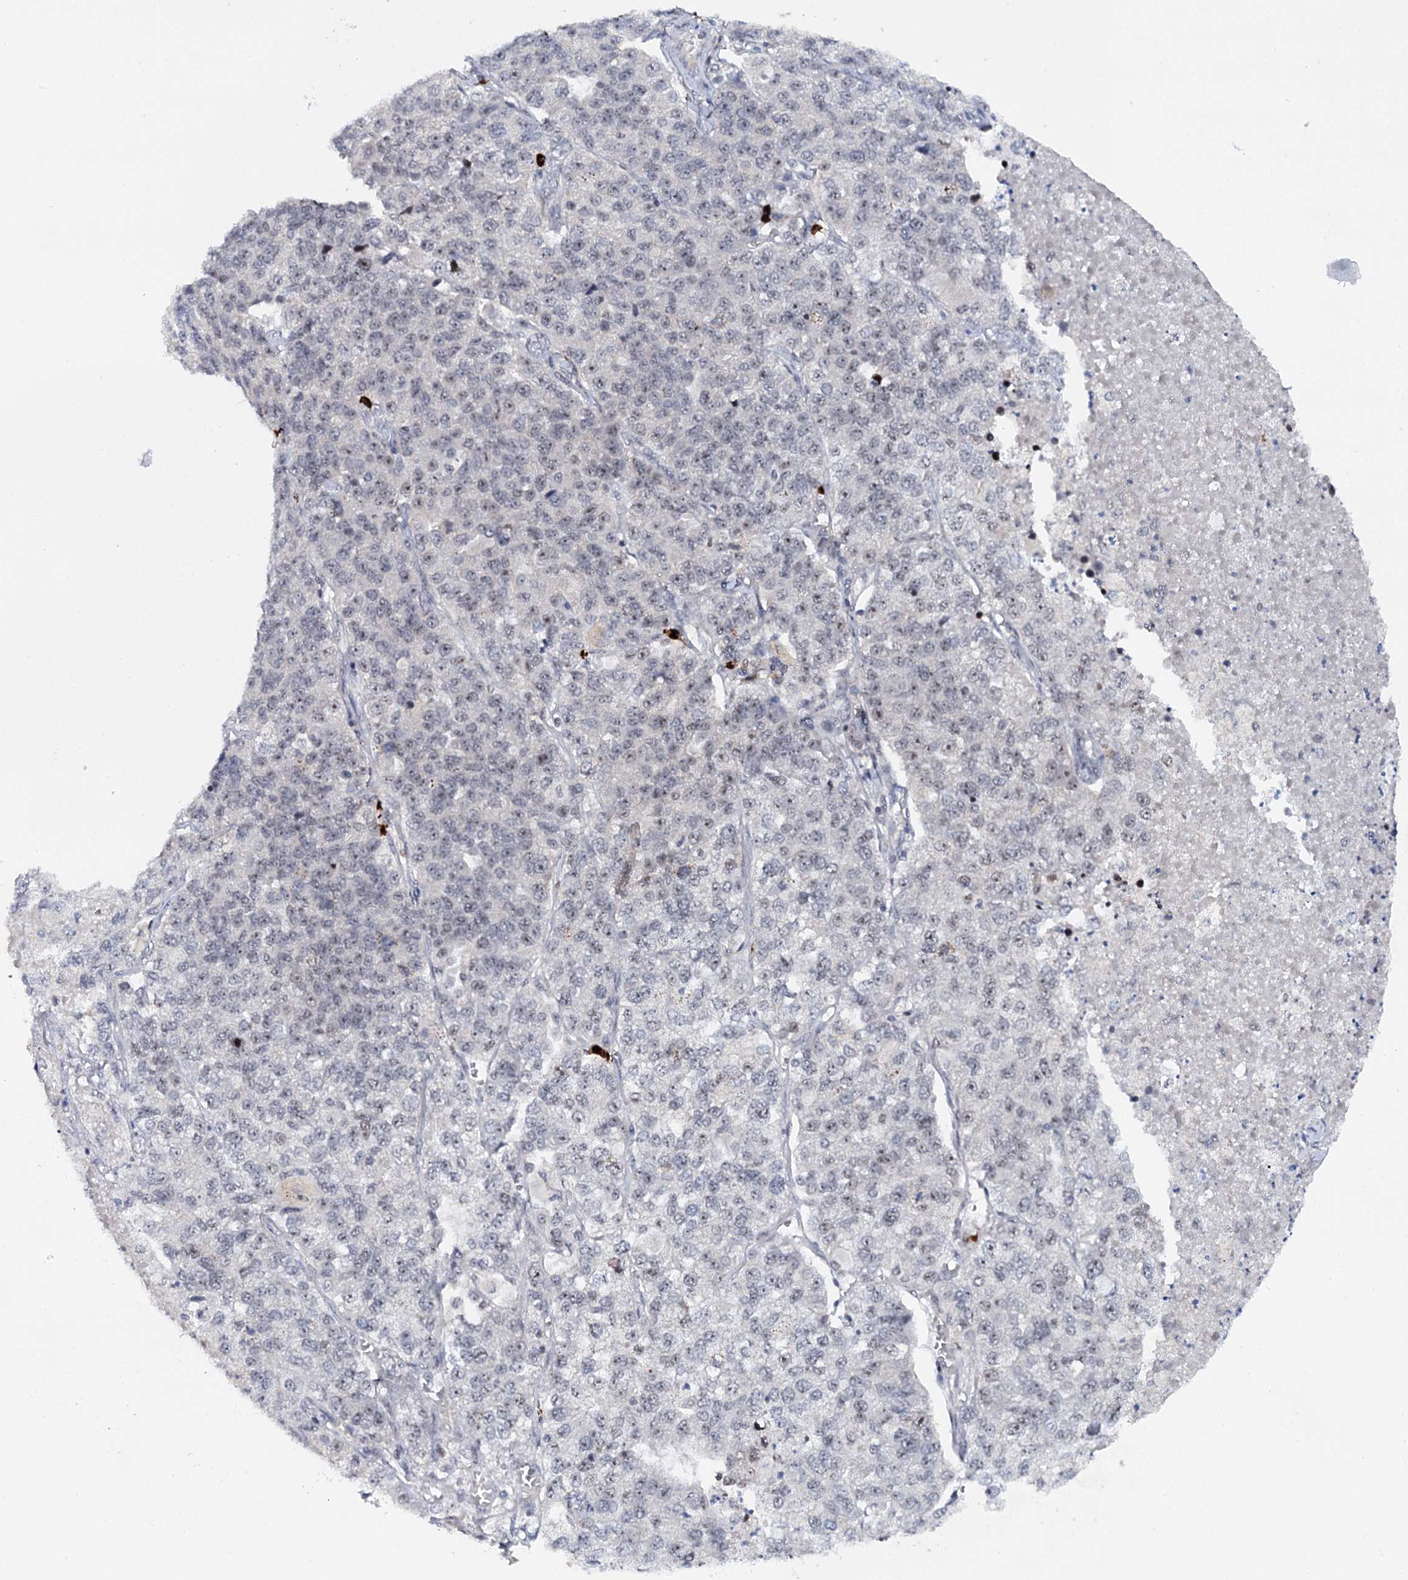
{"staining": {"intensity": "moderate", "quantity": "<25%", "location": "nuclear"}, "tissue": "lung cancer", "cell_type": "Tumor cells", "image_type": "cancer", "snomed": [{"axis": "morphology", "description": "Adenocarcinoma, NOS"}, {"axis": "topography", "description": "Lung"}], "caption": "High-magnification brightfield microscopy of adenocarcinoma (lung) stained with DAB (3,3'-diaminobenzidine) (brown) and counterstained with hematoxylin (blue). tumor cells exhibit moderate nuclear positivity is appreciated in about<25% of cells. The staining was performed using DAB (3,3'-diaminobenzidine), with brown indicating positive protein expression. Nuclei are stained blue with hematoxylin.", "gene": "BUD13", "patient": {"sex": "male", "age": 49}}